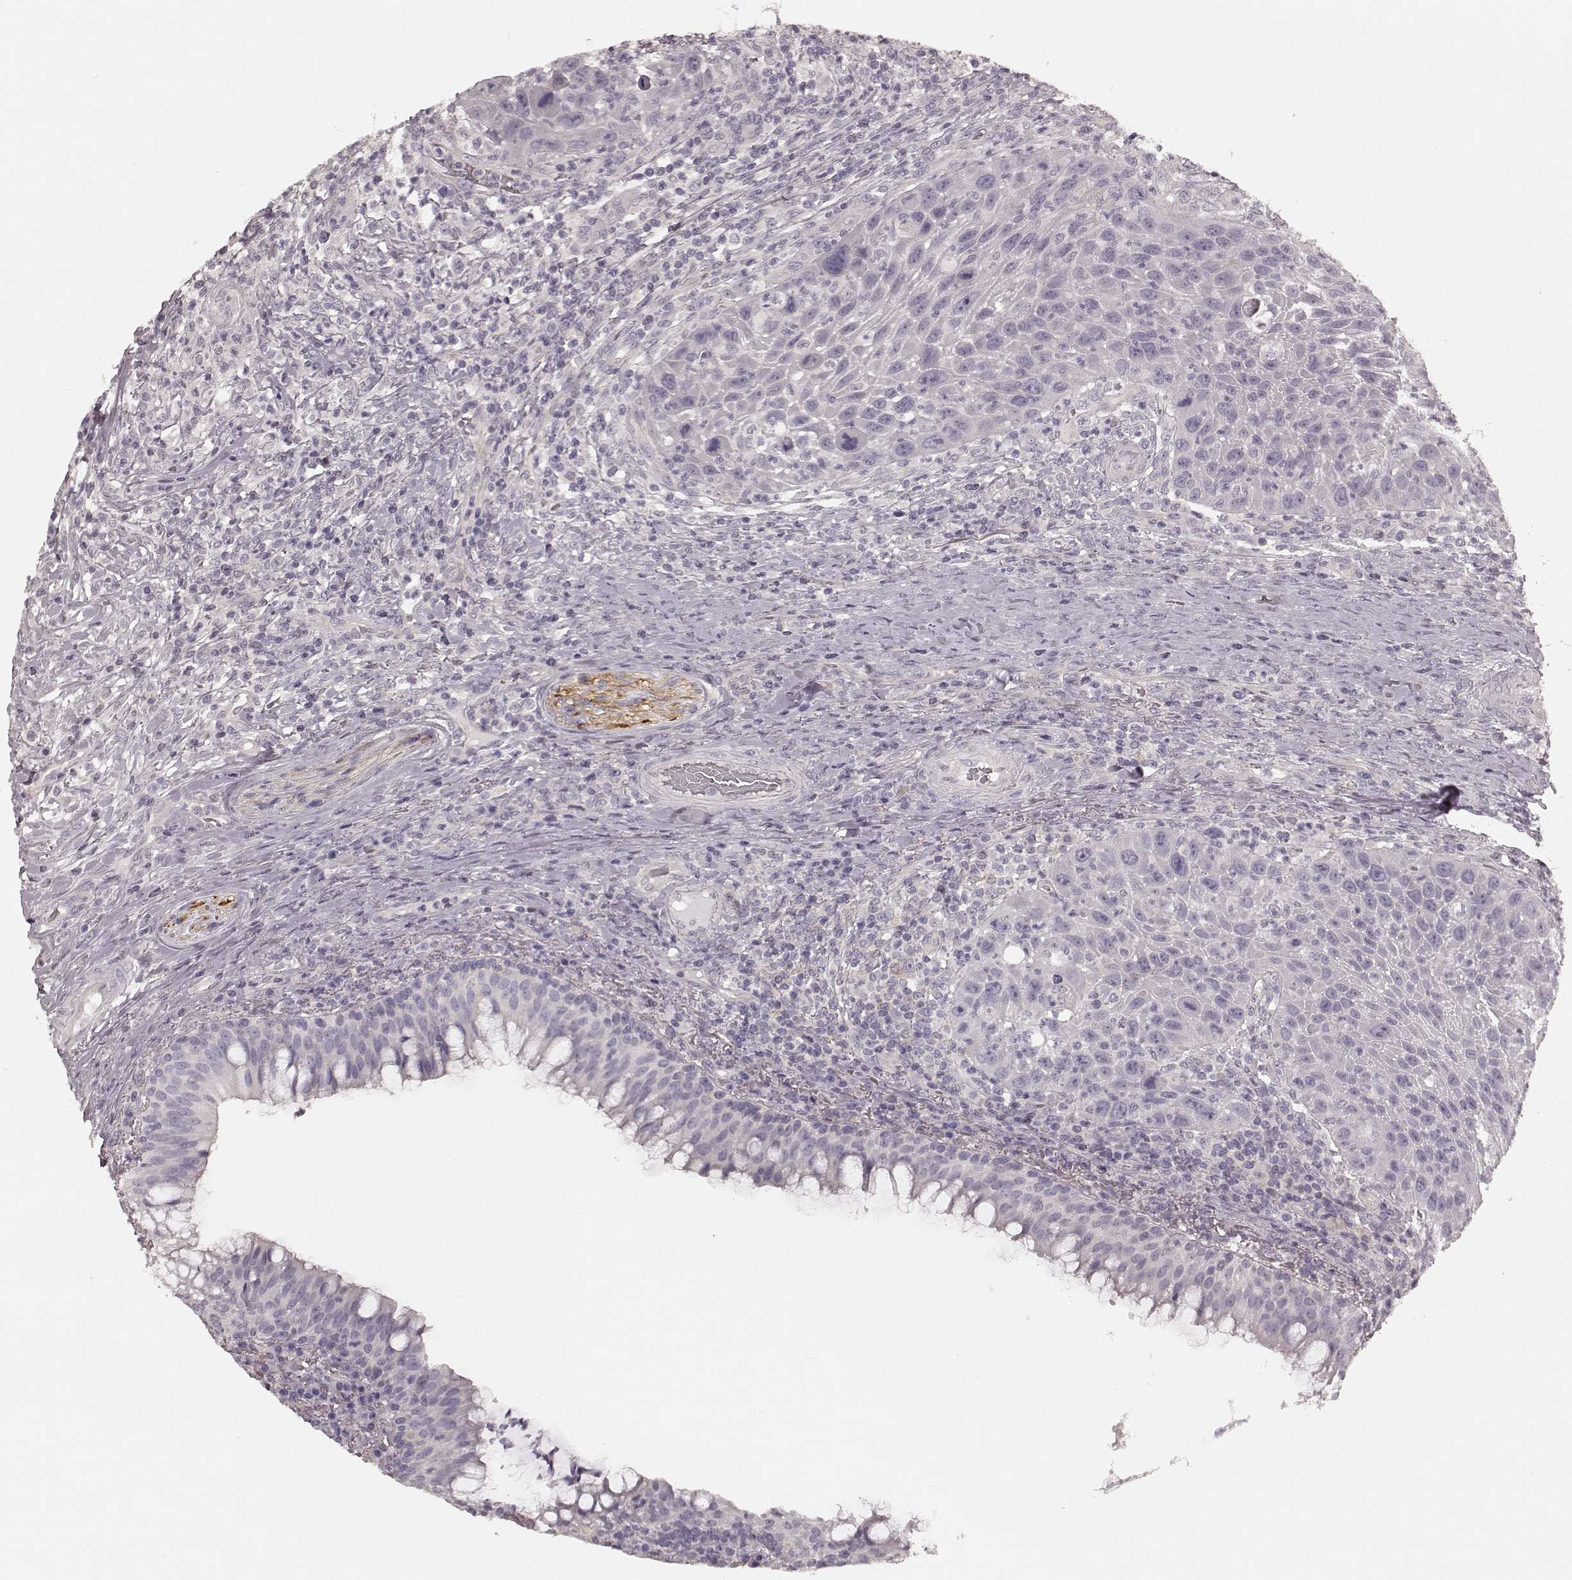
{"staining": {"intensity": "negative", "quantity": "none", "location": "none"}, "tissue": "head and neck cancer", "cell_type": "Tumor cells", "image_type": "cancer", "snomed": [{"axis": "morphology", "description": "Squamous cell carcinoma, NOS"}, {"axis": "topography", "description": "Head-Neck"}], "caption": "Immunohistochemical staining of human head and neck cancer shows no significant staining in tumor cells. (DAB (3,3'-diaminobenzidine) immunohistochemistry (IHC) visualized using brightfield microscopy, high magnification).", "gene": "PRKCE", "patient": {"sex": "male", "age": 69}}